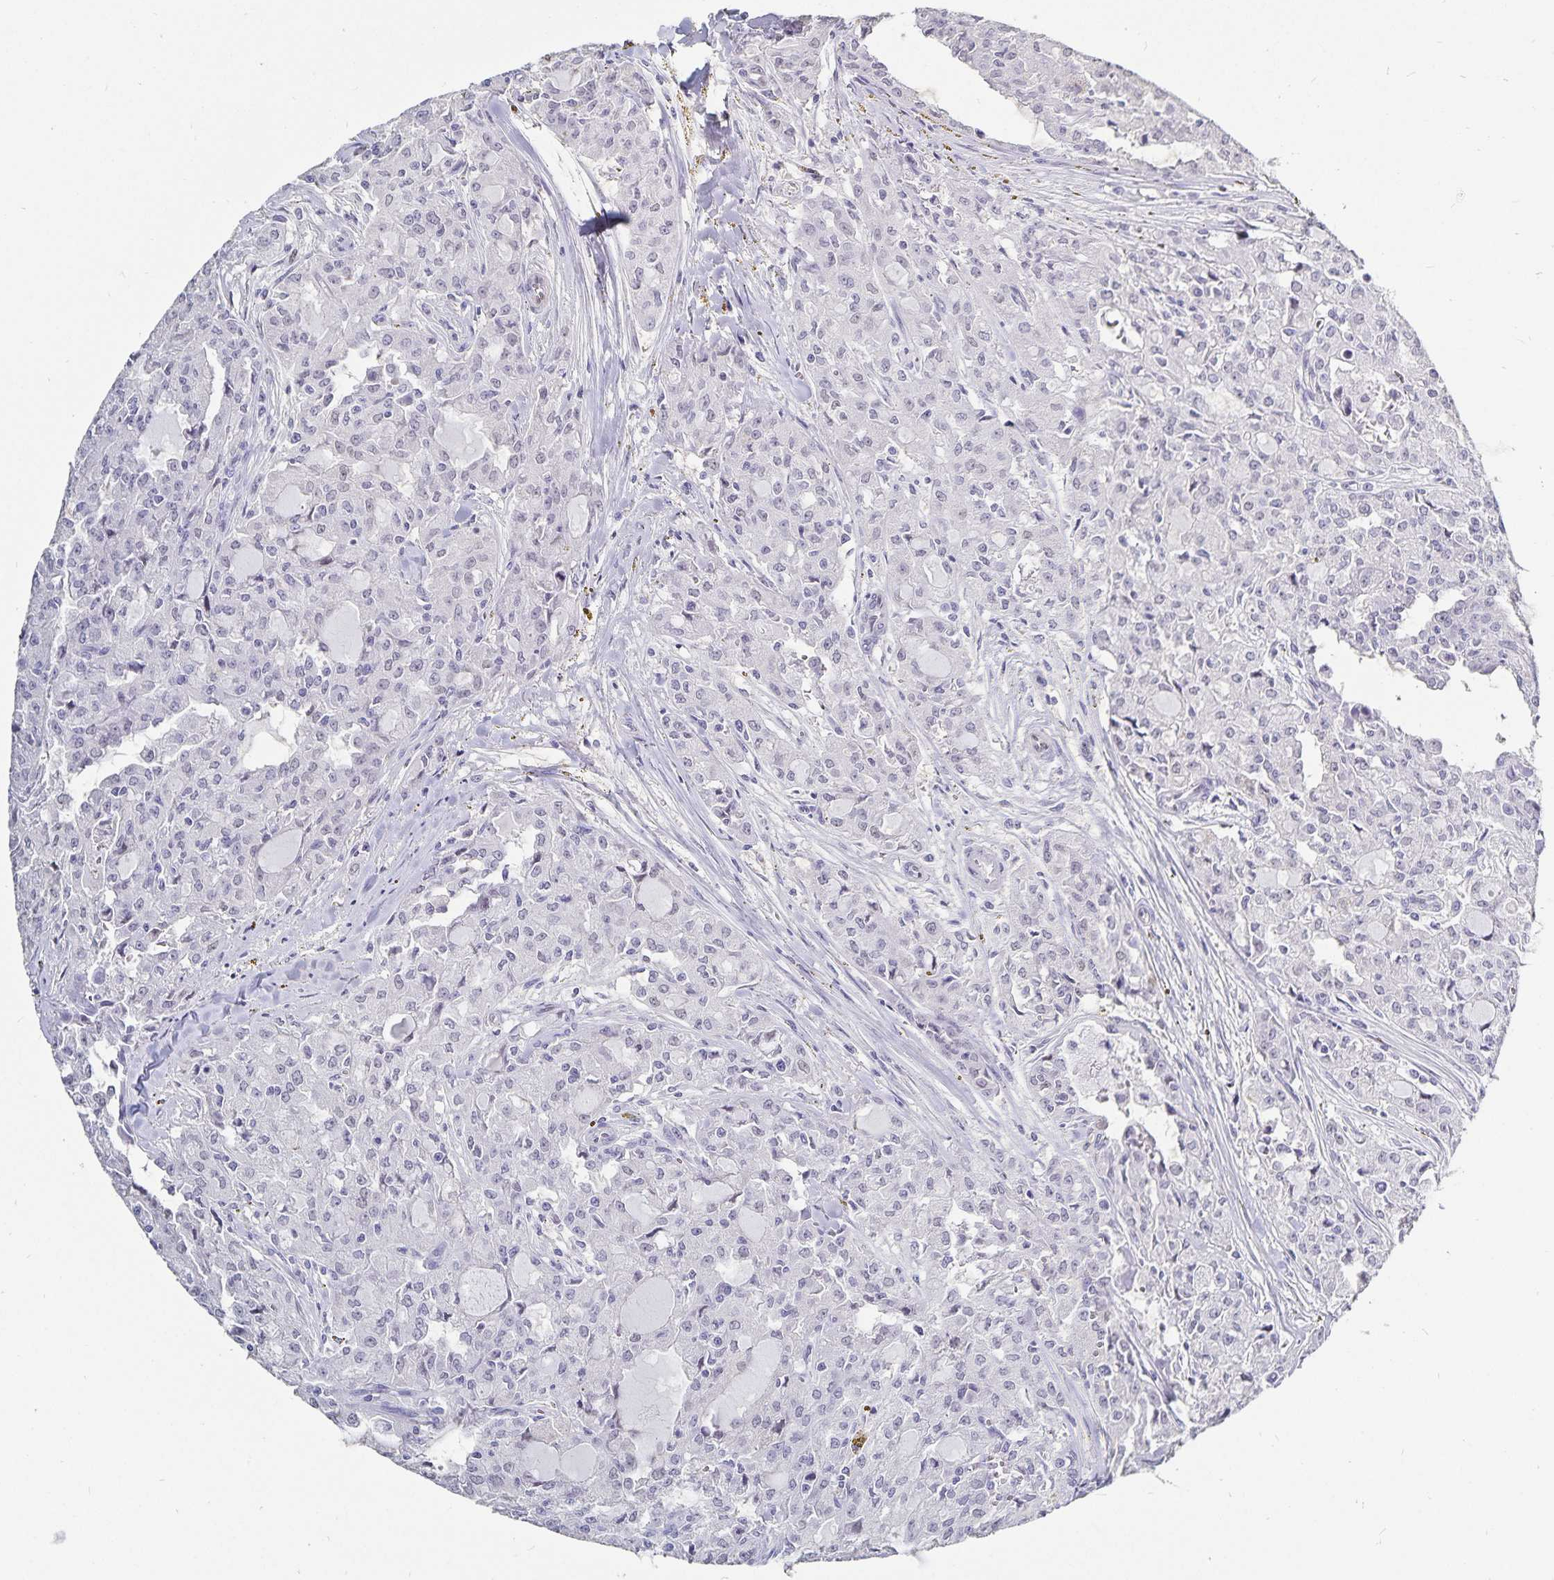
{"staining": {"intensity": "negative", "quantity": "none", "location": "none"}, "tissue": "head and neck cancer", "cell_type": "Tumor cells", "image_type": "cancer", "snomed": [{"axis": "morphology", "description": "Adenocarcinoma, NOS"}, {"axis": "topography", "description": "Head-Neck"}], "caption": "Head and neck adenocarcinoma stained for a protein using immunohistochemistry (IHC) exhibits no expression tumor cells.", "gene": "HMGB3", "patient": {"sex": "male", "age": 64}}